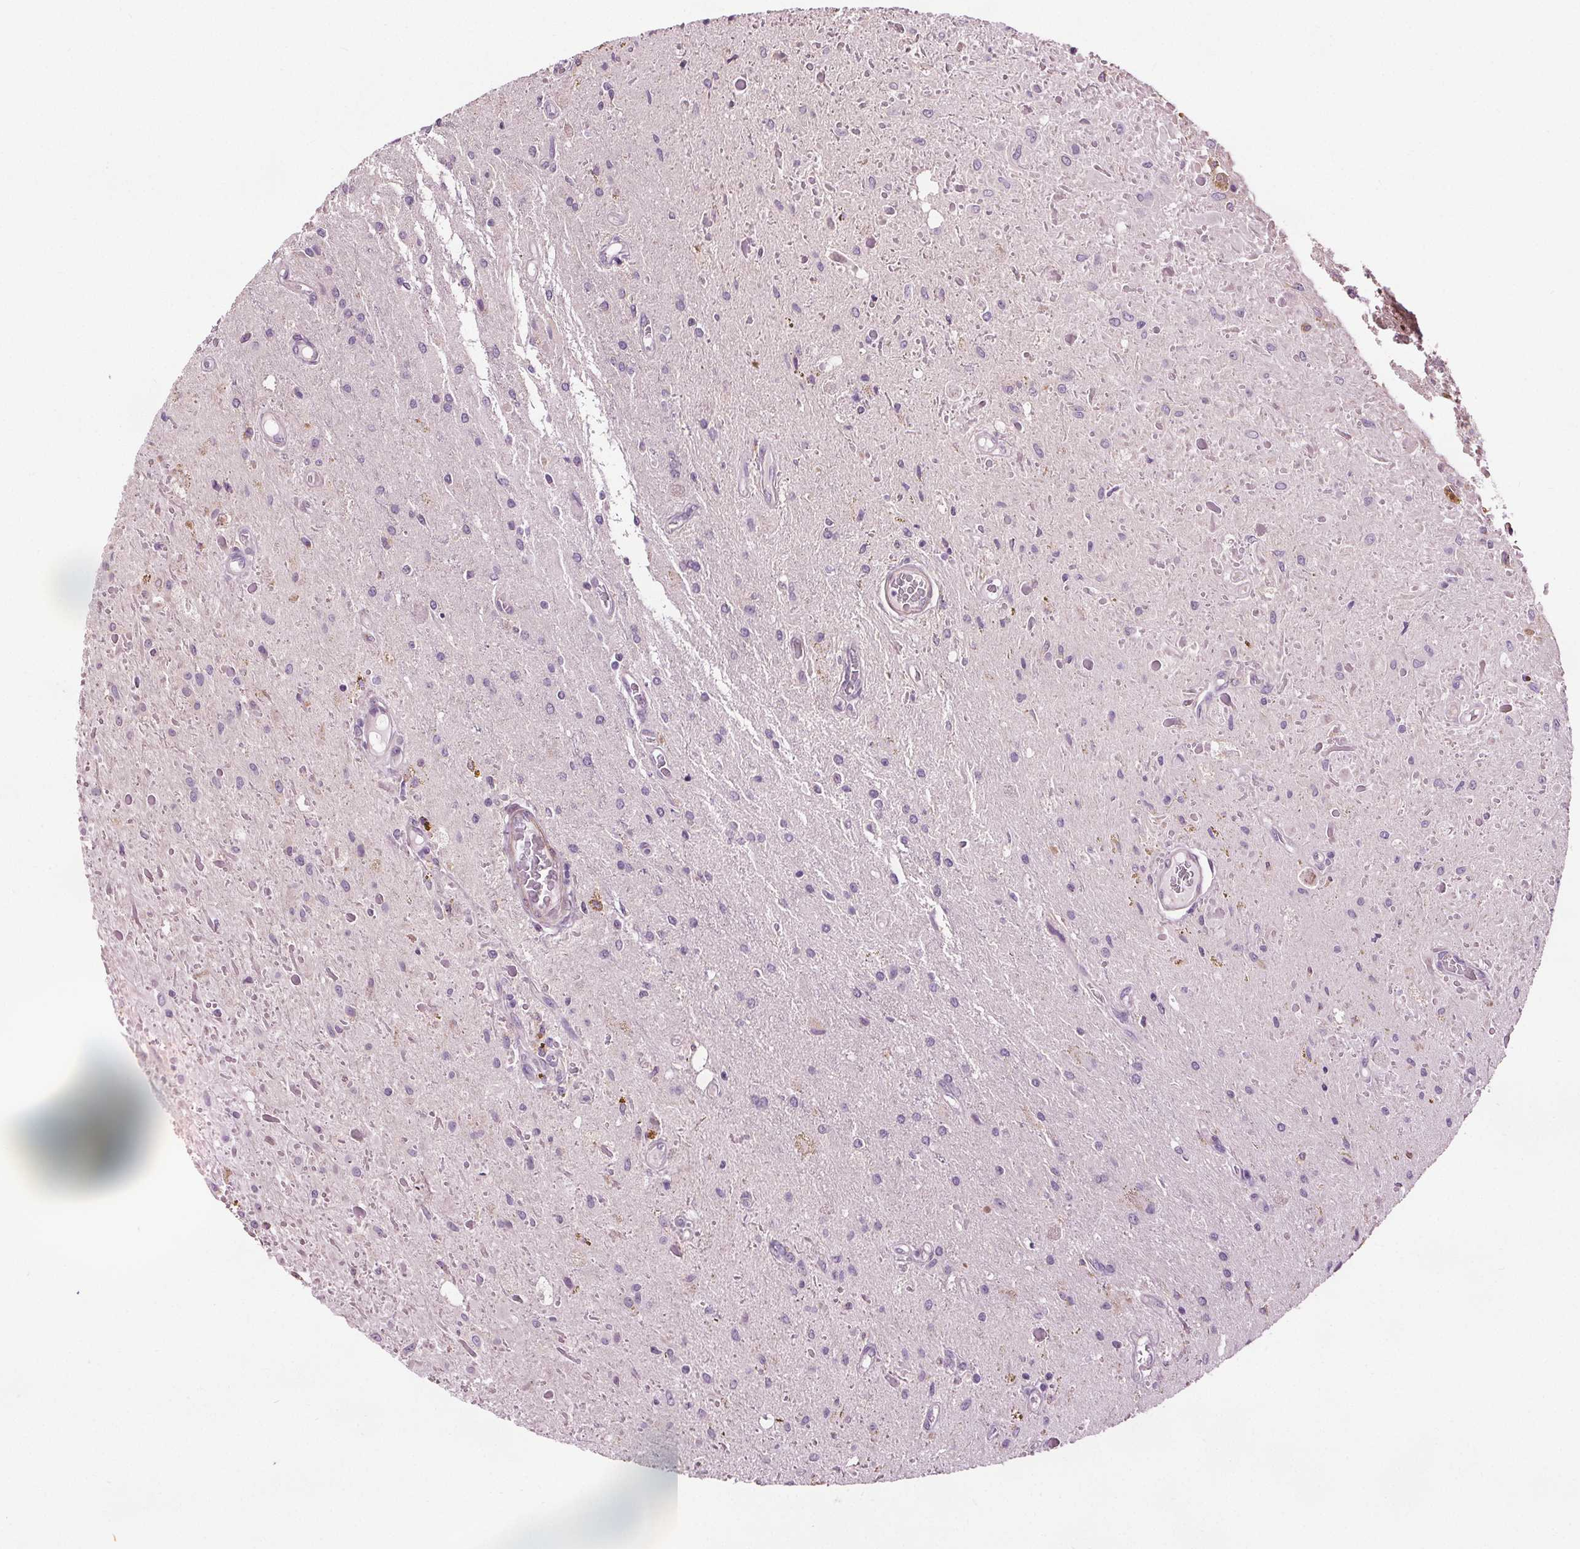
{"staining": {"intensity": "negative", "quantity": "none", "location": "none"}, "tissue": "glioma", "cell_type": "Tumor cells", "image_type": "cancer", "snomed": [{"axis": "morphology", "description": "Glioma, malignant, Low grade"}, {"axis": "topography", "description": "Cerebellum"}], "caption": "High power microscopy image of an IHC histopathology image of malignant glioma (low-grade), revealing no significant staining in tumor cells.", "gene": "RASA1", "patient": {"sex": "female", "age": 14}}